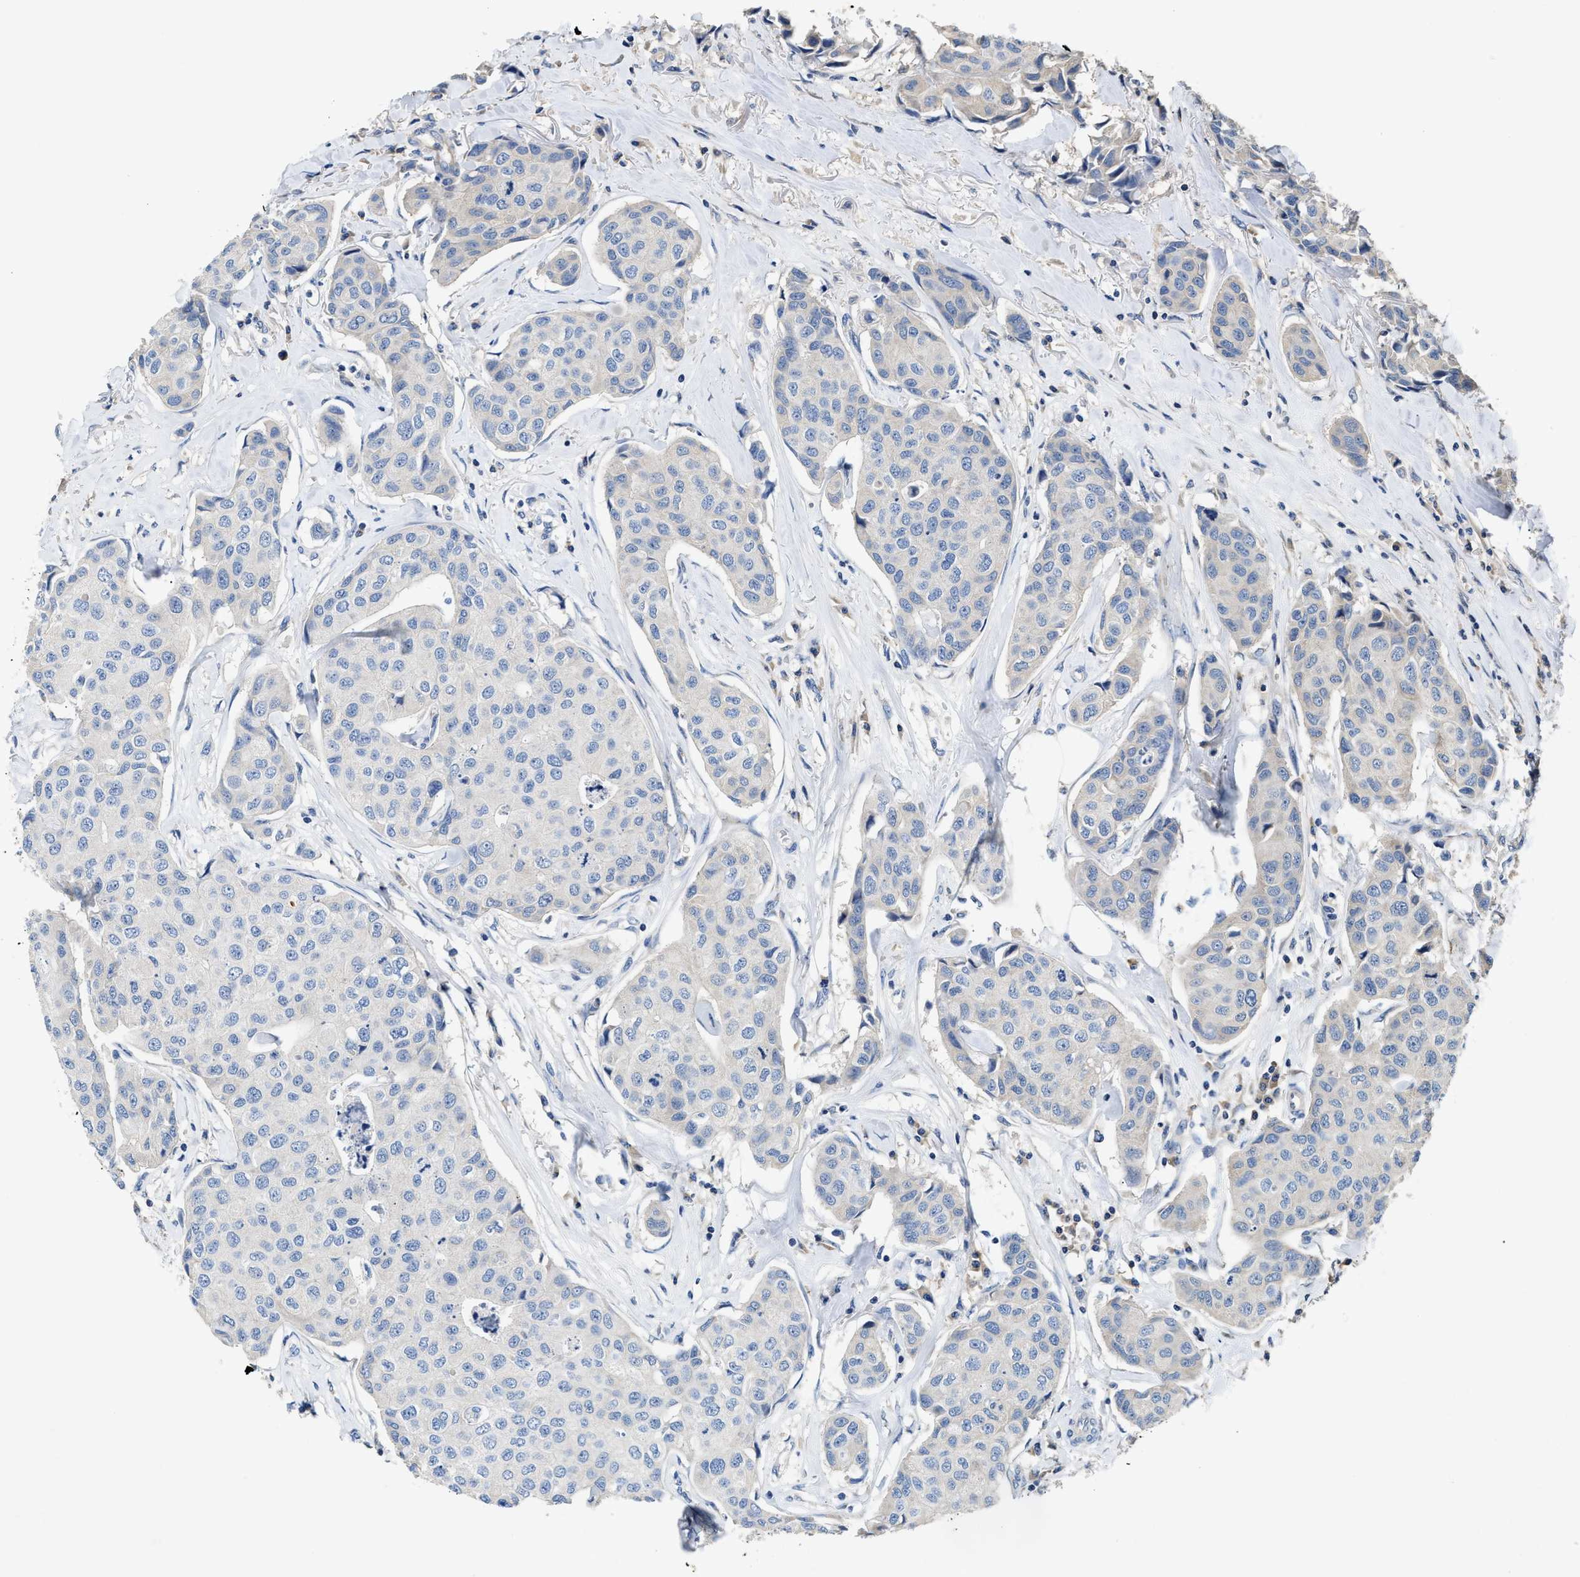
{"staining": {"intensity": "negative", "quantity": "none", "location": "none"}, "tissue": "breast cancer", "cell_type": "Tumor cells", "image_type": "cancer", "snomed": [{"axis": "morphology", "description": "Duct carcinoma"}, {"axis": "topography", "description": "Breast"}], "caption": "This is a micrograph of immunohistochemistry staining of infiltrating ductal carcinoma (breast), which shows no positivity in tumor cells.", "gene": "IL17RC", "patient": {"sex": "female", "age": 80}}